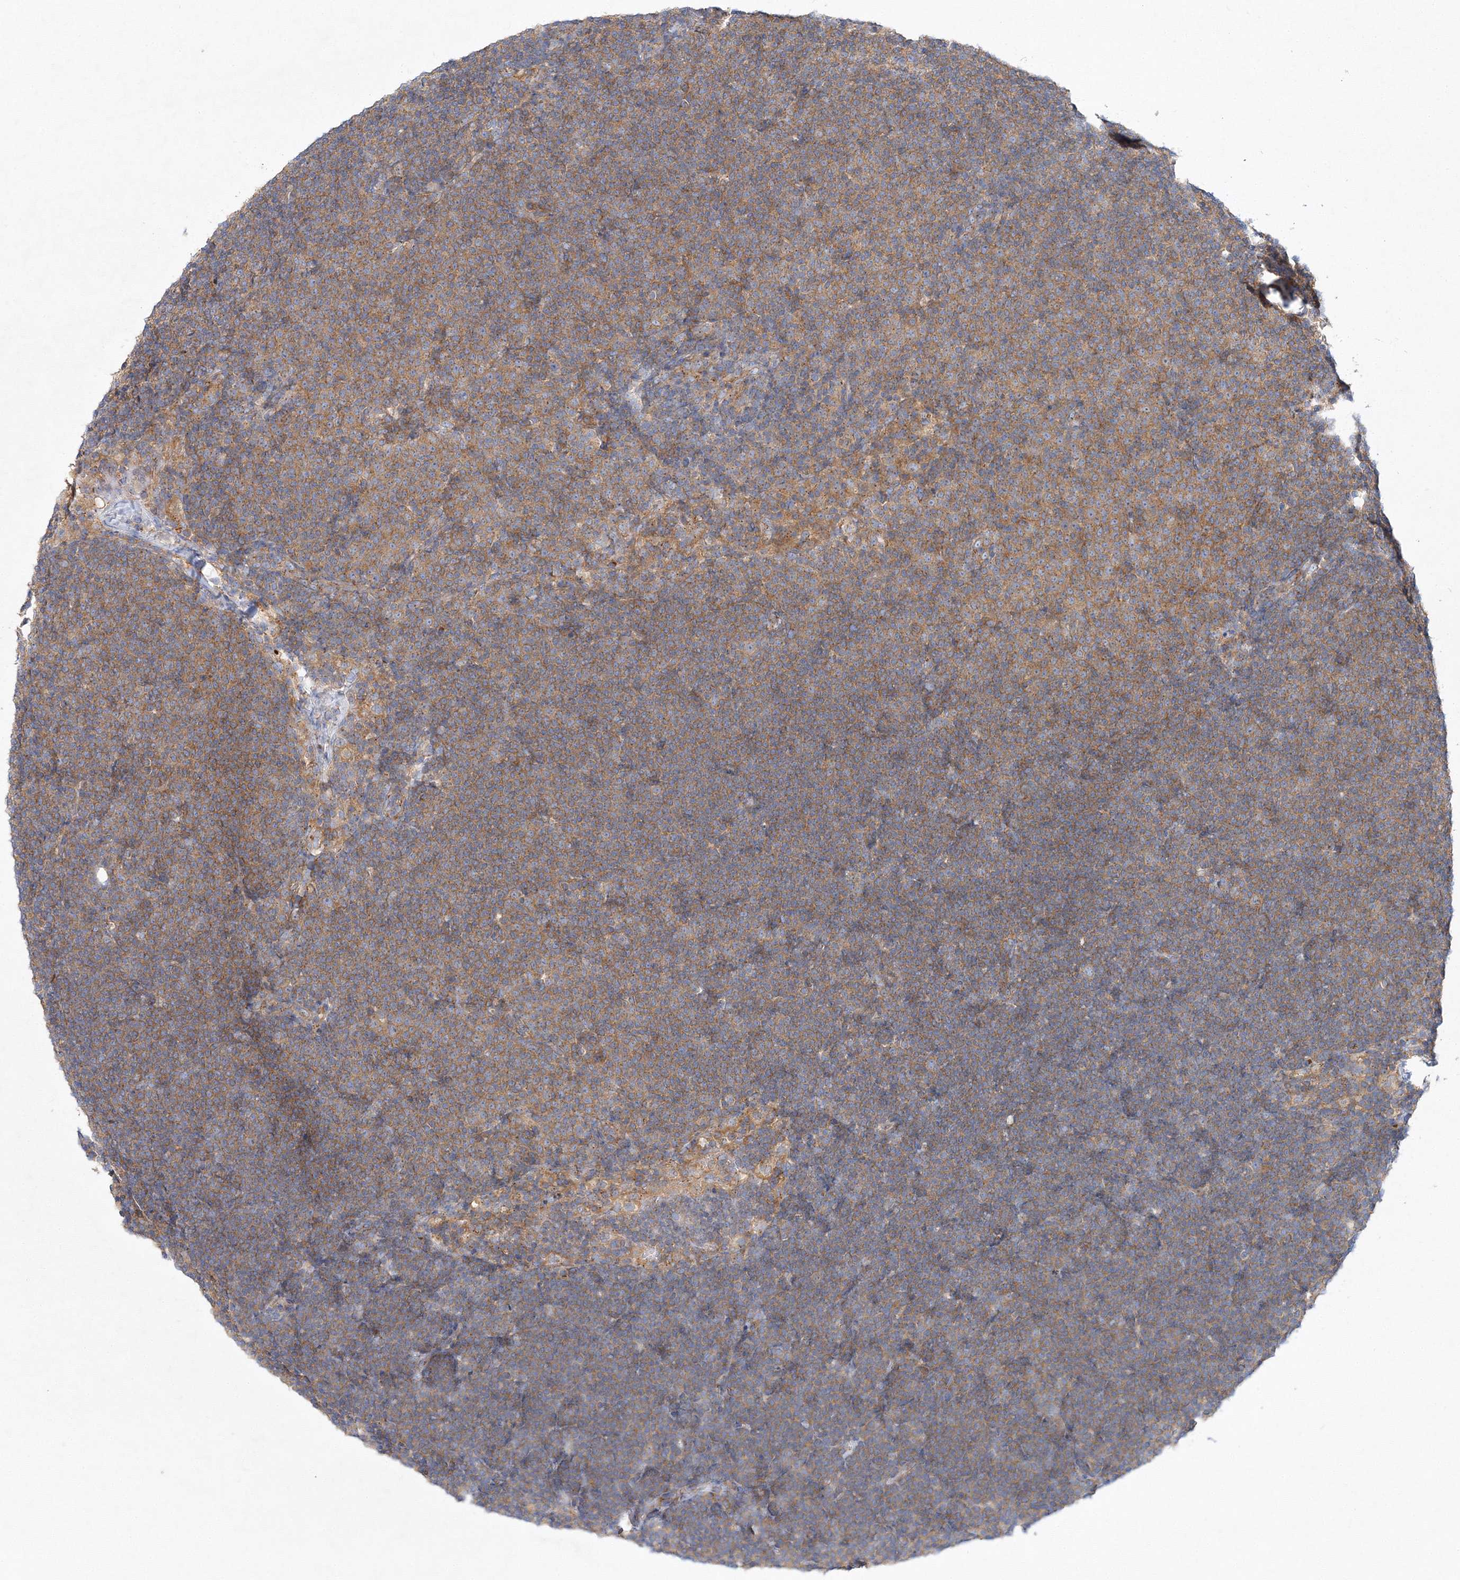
{"staining": {"intensity": "moderate", "quantity": ">75%", "location": "cytoplasmic/membranous"}, "tissue": "lymphoma", "cell_type": "Tumor cells", "image_type": "cancer", "snomed": [{"axis": "morphology", "description": "Malignant lymphoma, non-Hodgkin's type, Low grade"}, {"axis": "topography", "description": "Lymph node"}], "caption": "Immunohistochemical staining of human lymphoma exhibits moderate cytoplasmic/membranous protein positivity in about >75% of tumor cells.", "gene": "SEC23IP", "patient": {"sex": "female", "age": 53}}